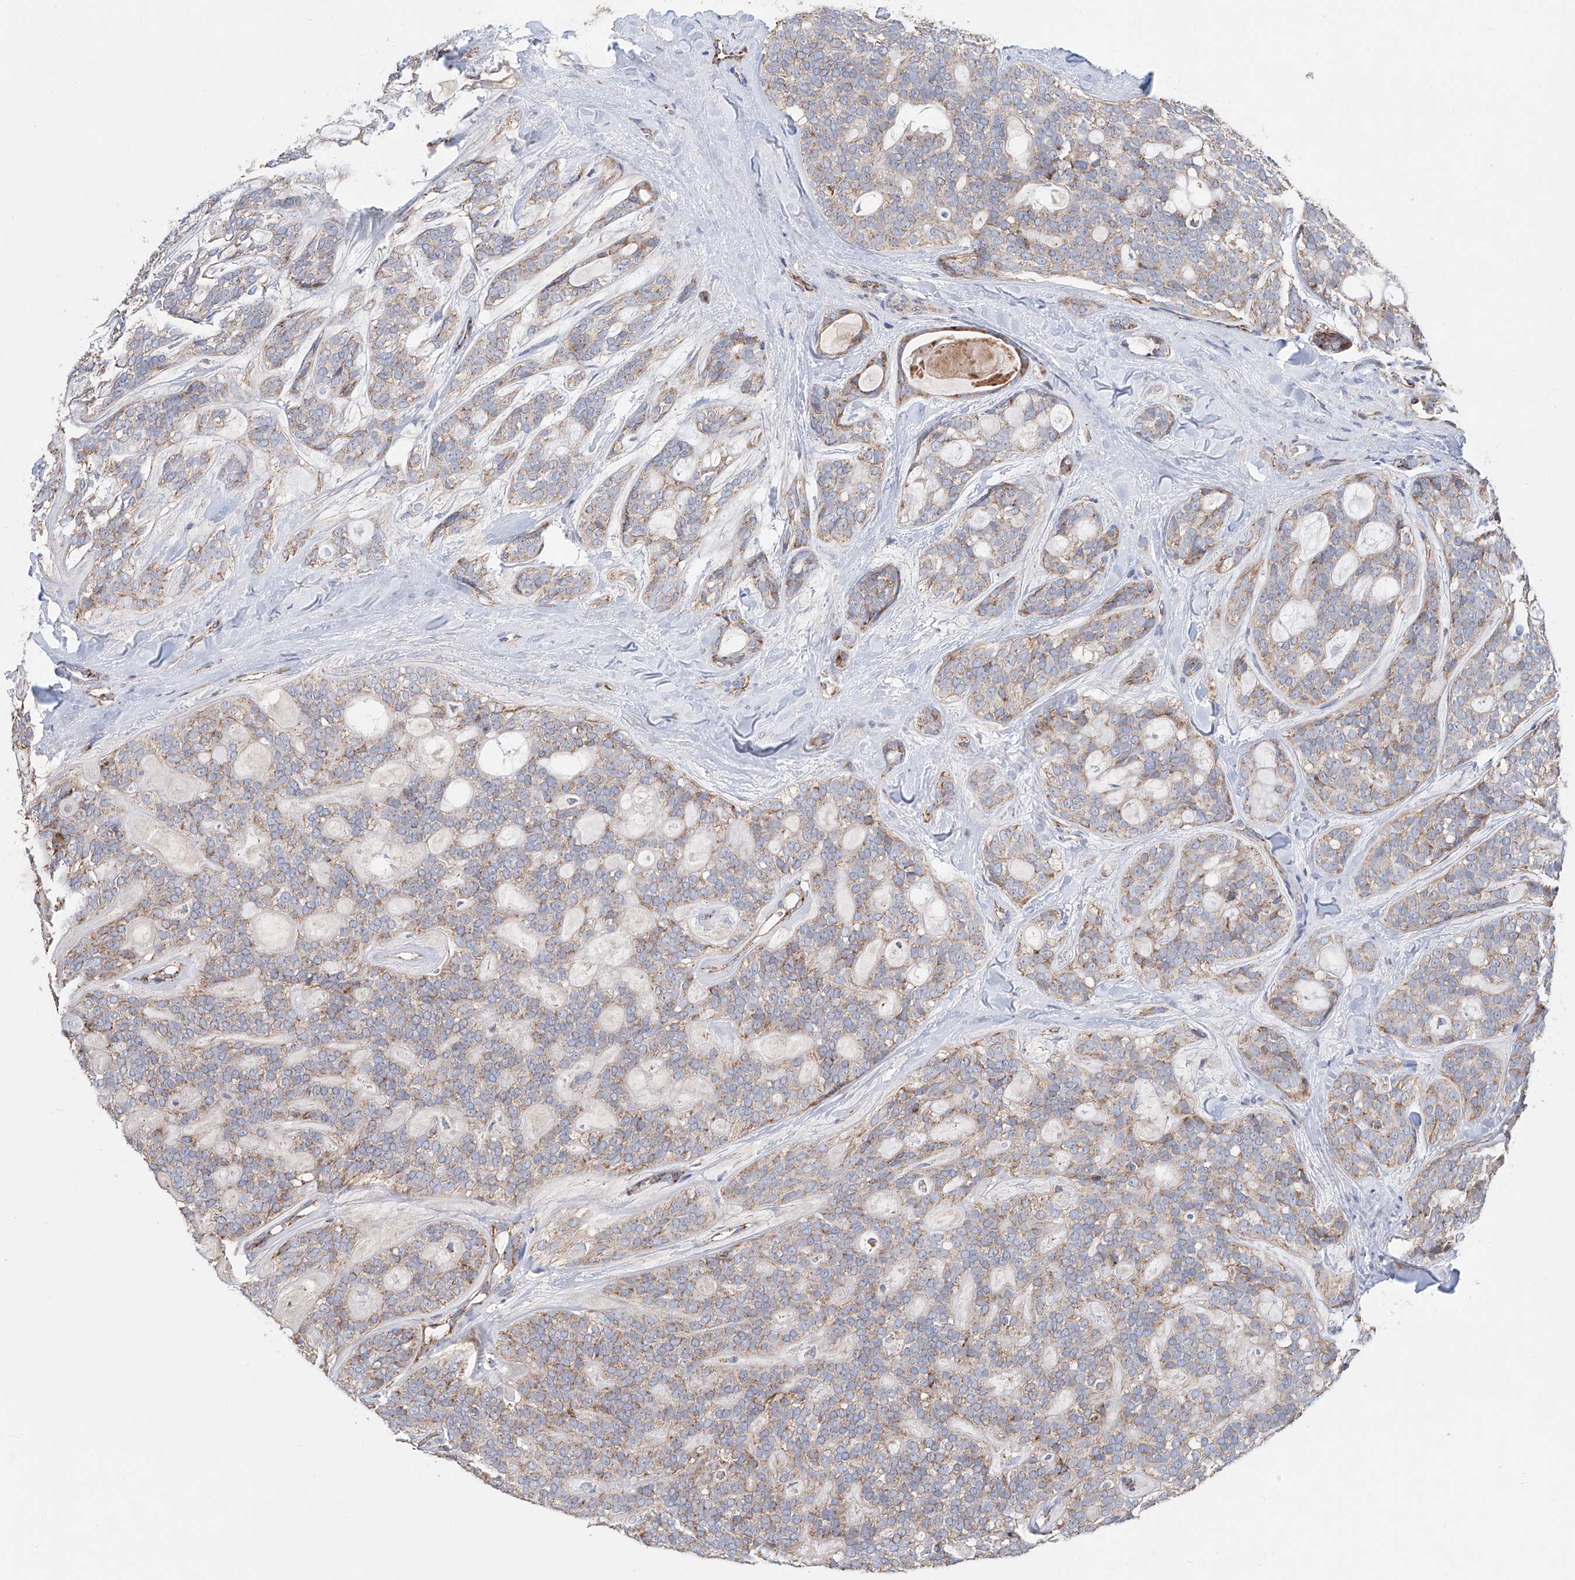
{"staining": {"intensity": "weak", "quantity": "<25%", "location": "cytoplasmic/membranous"}, "tissue": "head and neck cancer", "cell_type": "Tumor cells", "image_type": "cancer", "snomed": [{"axis": "morphology", "description": "Adenocarcinoma, NOS"}, {"axis": "topography", "description": "Head-Neck"}], "caption": "Tumor cells are negative for protein expression in human adenocarcinoma (head and neck).", "gene": "MCL1", "patient": {"sex": "male", "age": 66}}